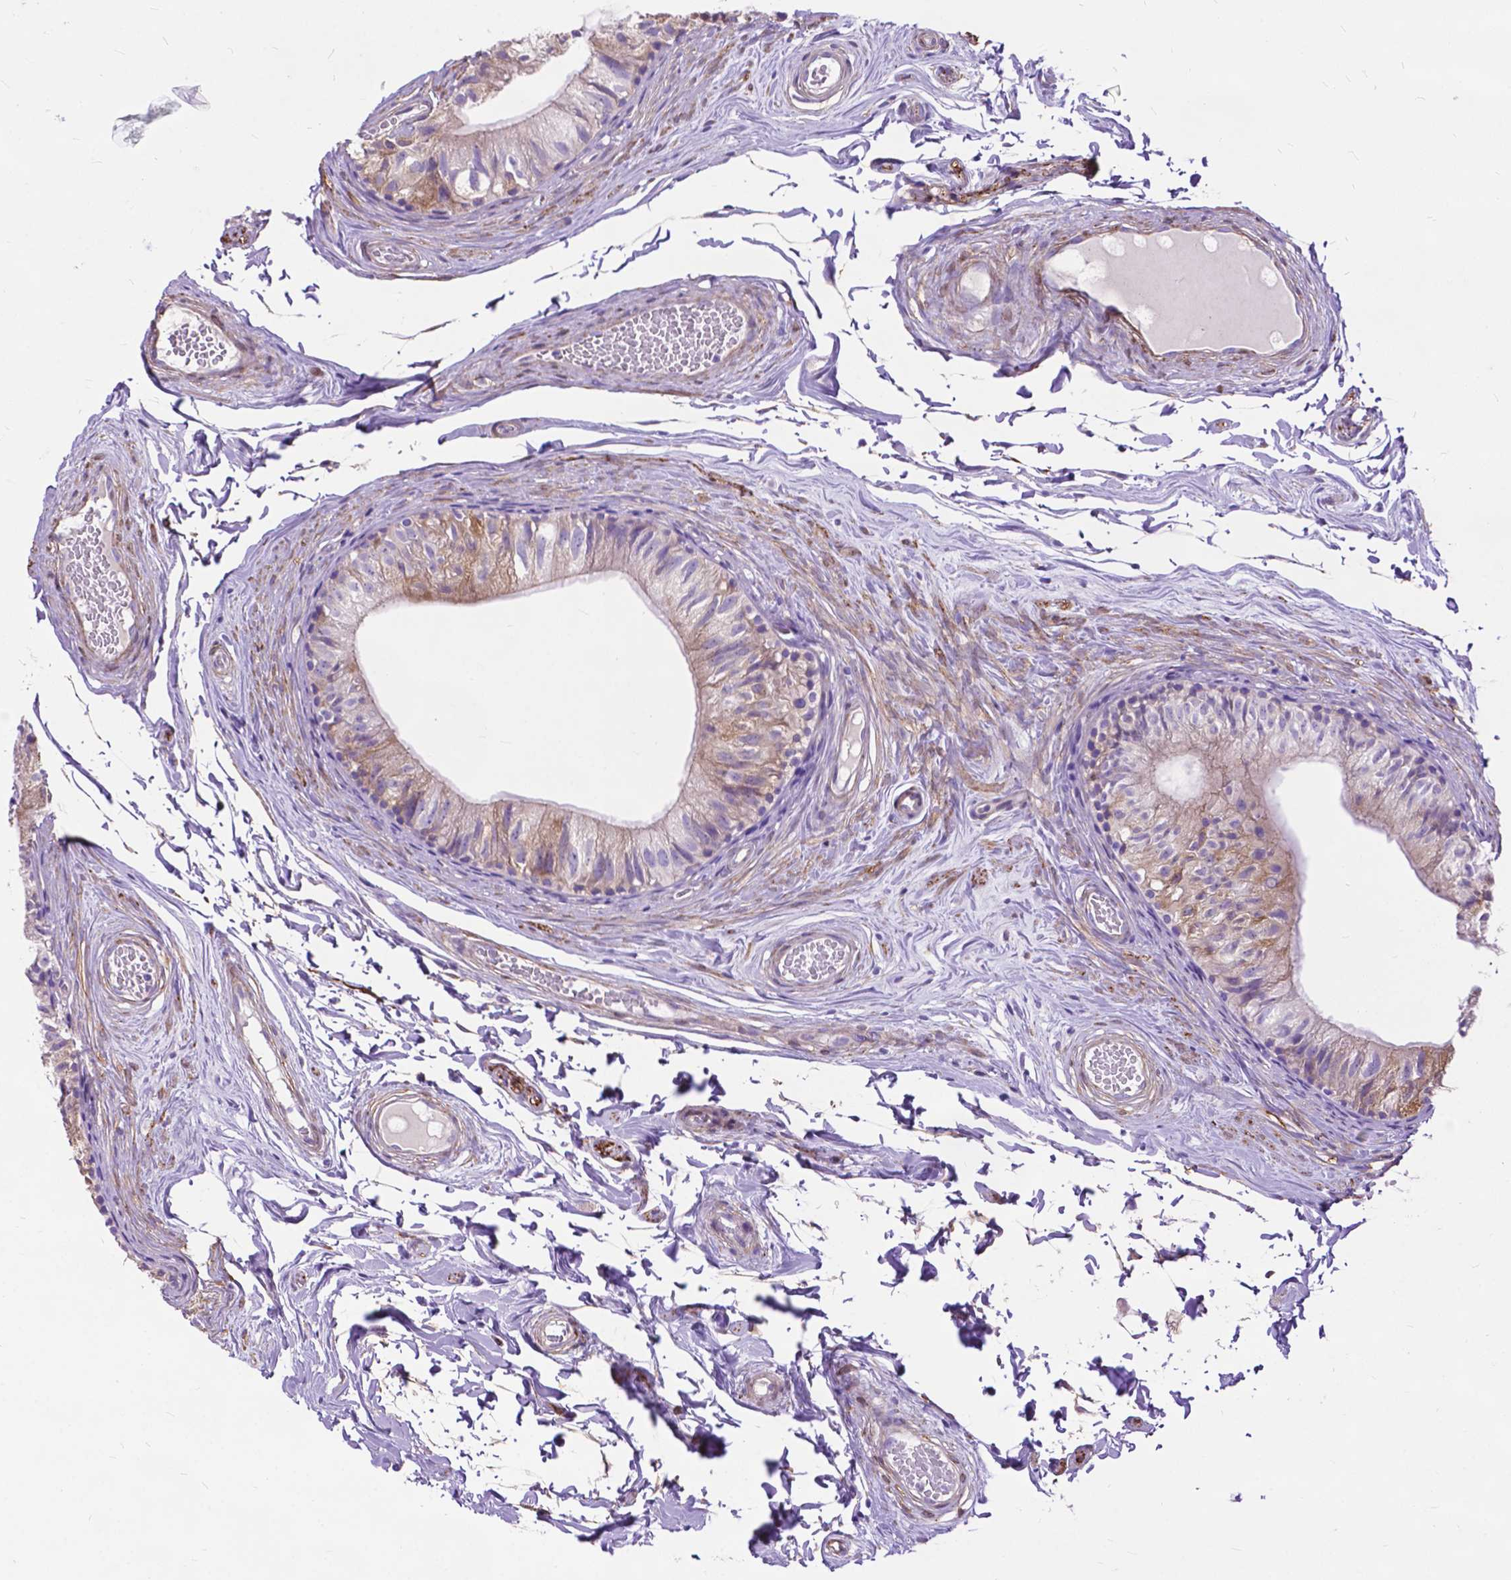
{"staining": {"intensity": "negative", "quantity": "none", "location": "none"}, "tissue": "epididymis", "cell_type": "Glandular cells", "image_type": "normal", "snomed": [{"axis": "morphology", "description": "Normal tissue, NOS"}, {"axis": "topography", "description": "Epididymis"}], "caption": "Protein analysis of normal epididymis exhibits no significant staining in glandular cells.", "gene": "PCDHA12", "patient": {"sex": "male", "age": 45}}